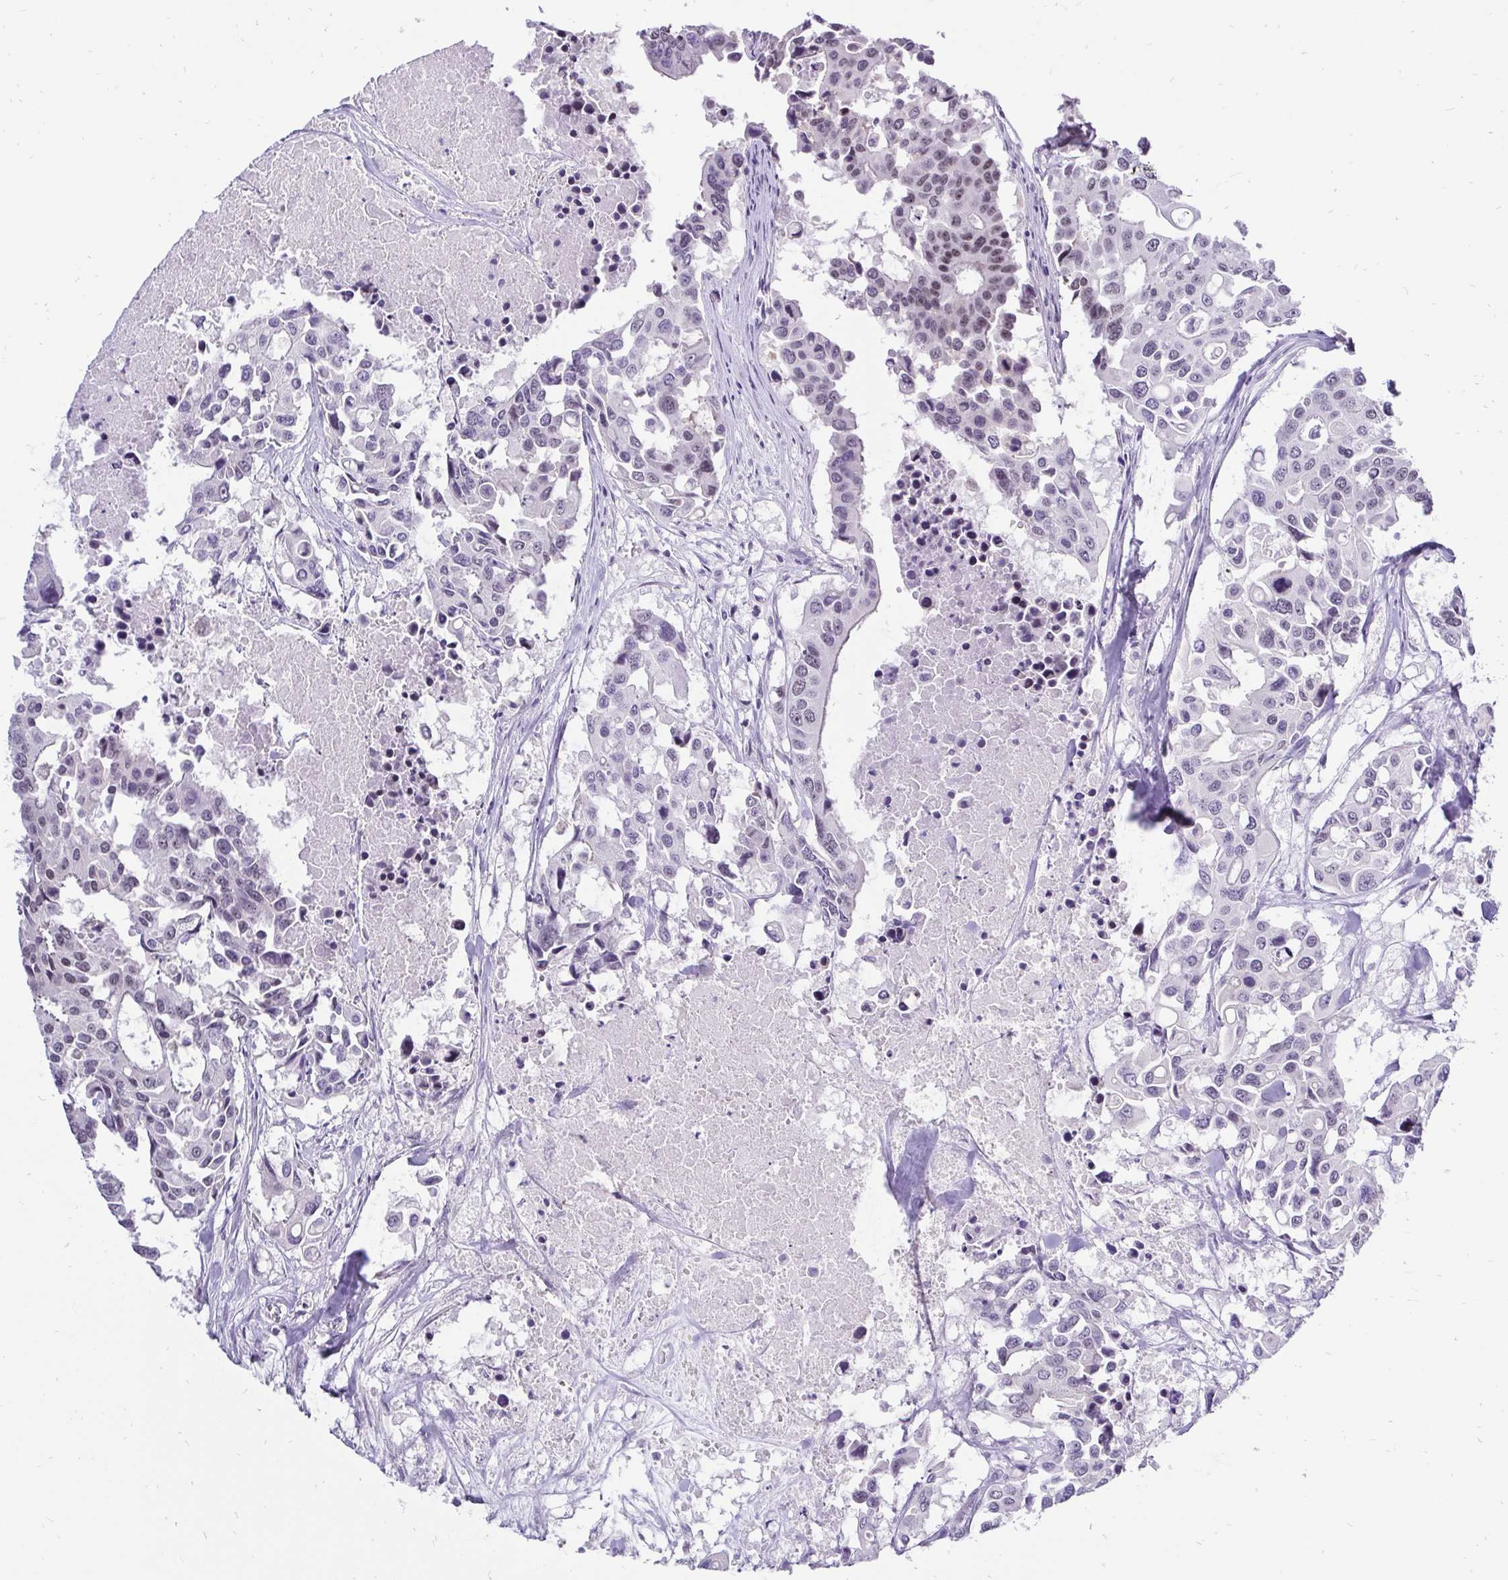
{"staining": {"intensity": "weak", "quantity": "<25%", "location": "nuclear"}, "tissue": "colorectal cancer", "cell_type": "Tumor cells", "image_type": "cancer", "snomed": [{"axis": "morphology", "description": "Adenocarcinoma, NOS"}, {"axis": "topography", "description": "Colon"}], "caption": "High magnification brightfield microscopy of colorectal cancer (adenocarcinoma) stained with DAB (3,3'-diaminobenzidine) (brown) and counterstained with hematoxylin (blue): tumor cells show no significant staining.", "gene": "ZNF860", "patient": {"sex": "male", "age": 77}}